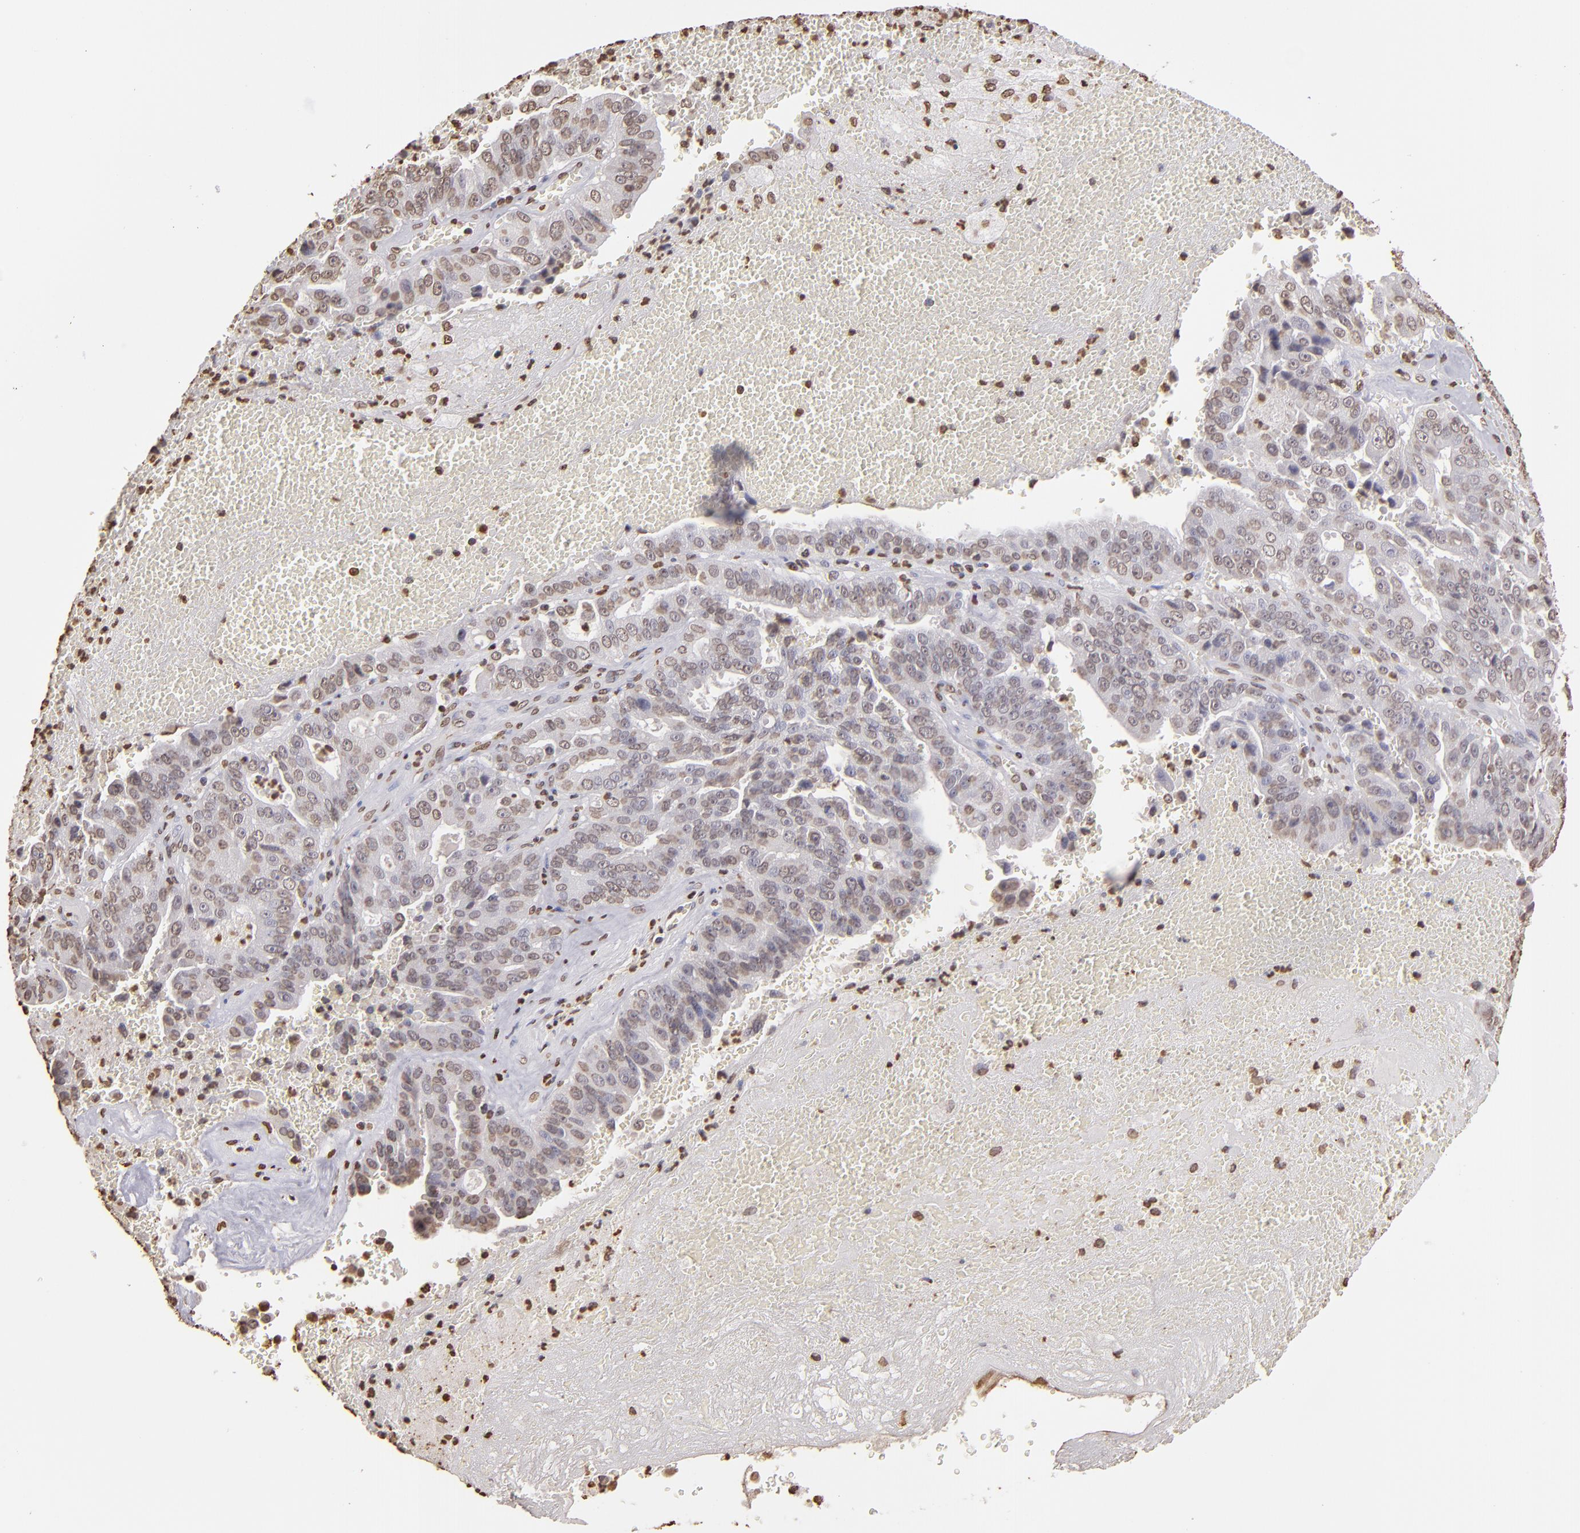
{"staining": {"intensity": "weak", "quantity": "25%-75%", "location": "nuclear"}, "tissue": "liver cancer", "cell_type": "Tumor cells", "image_type": "cancer", "snomed": [{"axis": "morphology", "description": "Cholangiocarcinoma"}, {"axis": "topography", "description": "Liver"}], "caption": "Immunohistochemistry (IHC) of liver cancer (cholangiocarcinoma) exhibits low levels of weak nuclear staining in approximately 25%-75% of tumor cells. The protein of interest is shown in brown color, while the nuclei are stained blue.", "gene": "LBX1", "patient": {"sex": "female", "age": 79}}